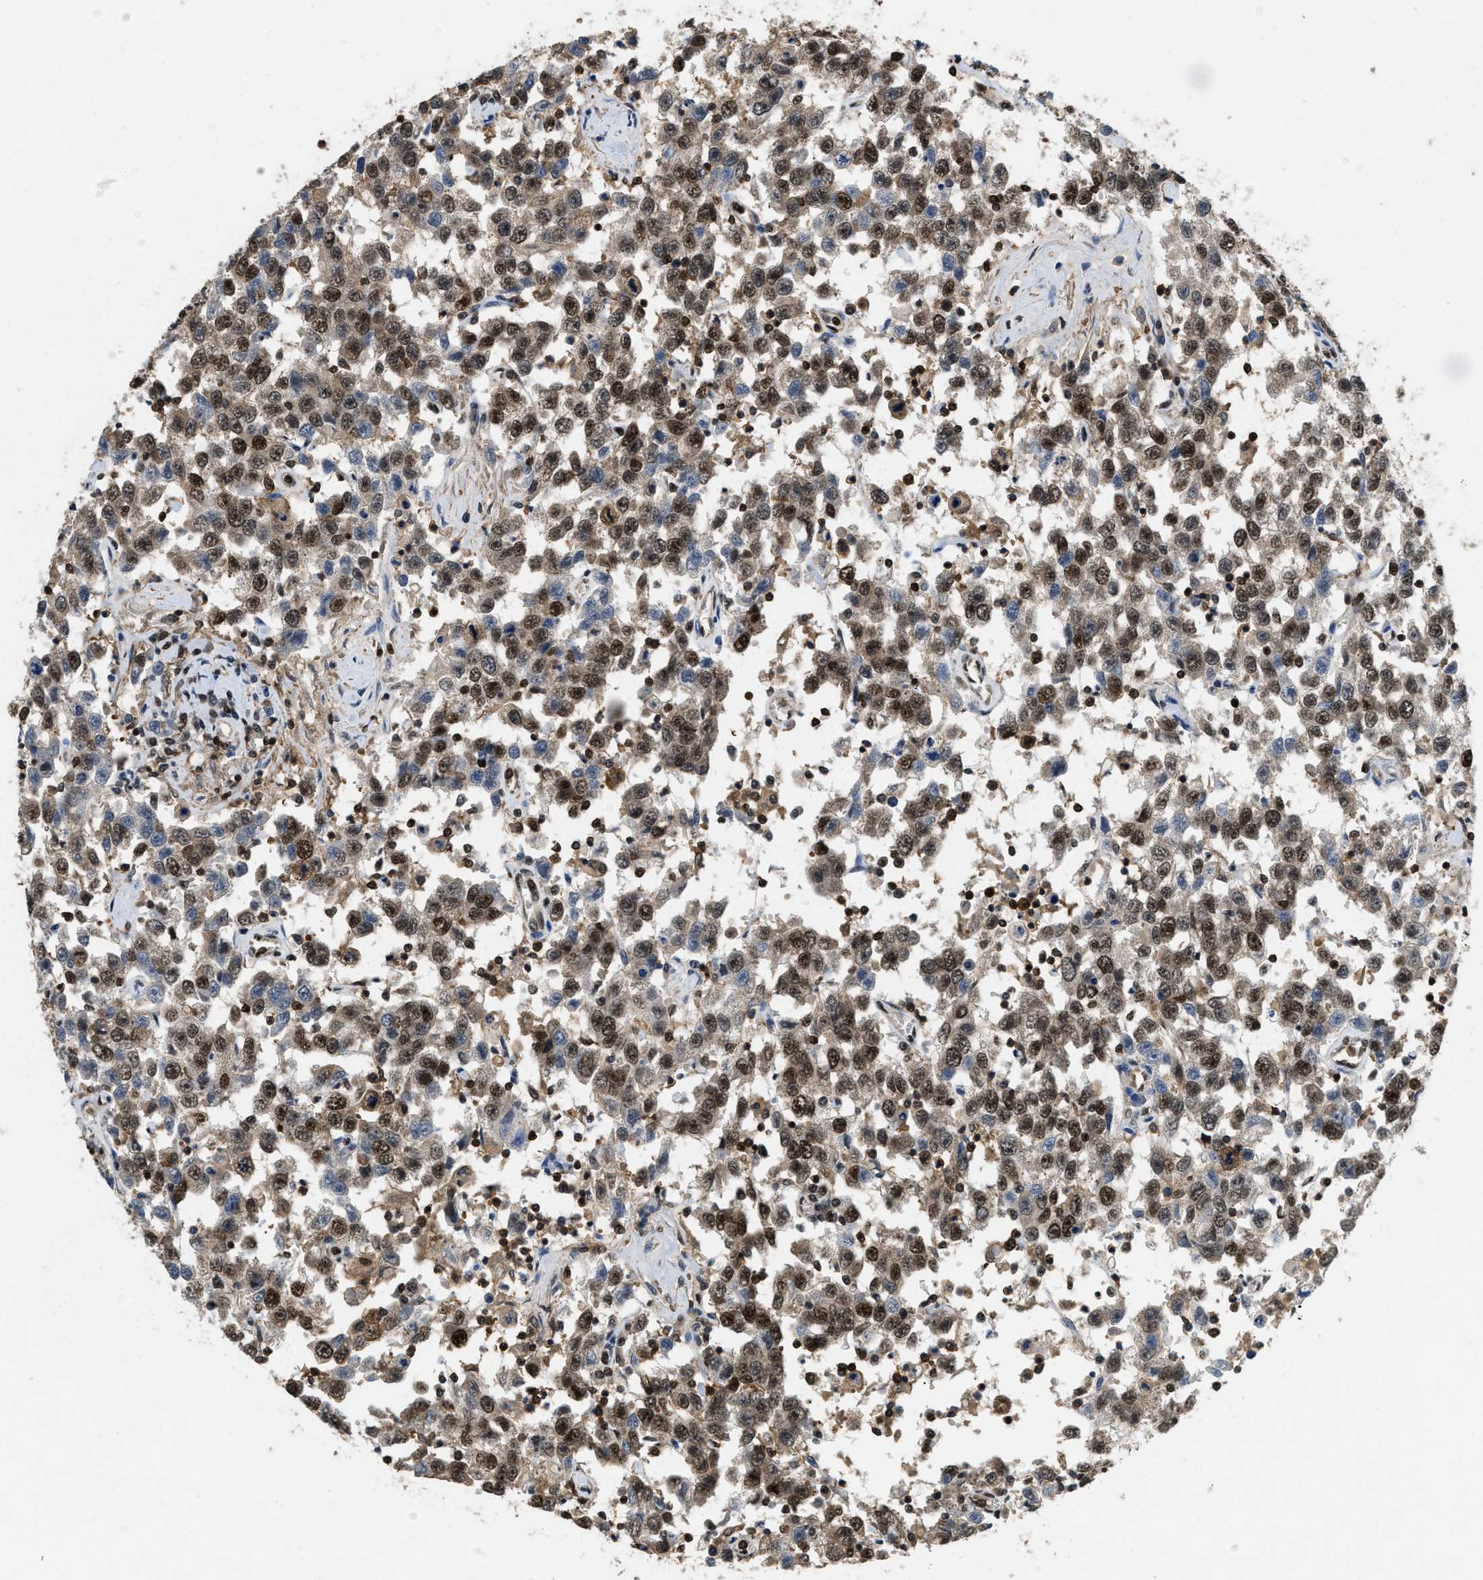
{"staining": {"intensity": "moderate", "quantity": ">75%", "location": "nuclear"}, "tissue": "testis cancer", "cell_type": "Tumor cells", "image_type": "cancer", "snomed": [{"axis": "morphology", "description": "Seminoma, NOS"}, {"axis": "topography", "description": "Testis"}], "caption": "Tumor cells reveal medium levels of moderate nuclear expression in approximately >75% of cells in testis seminoma.", "gene": "ATF7IP", "patient": {"sex": "male", "age": 41}}